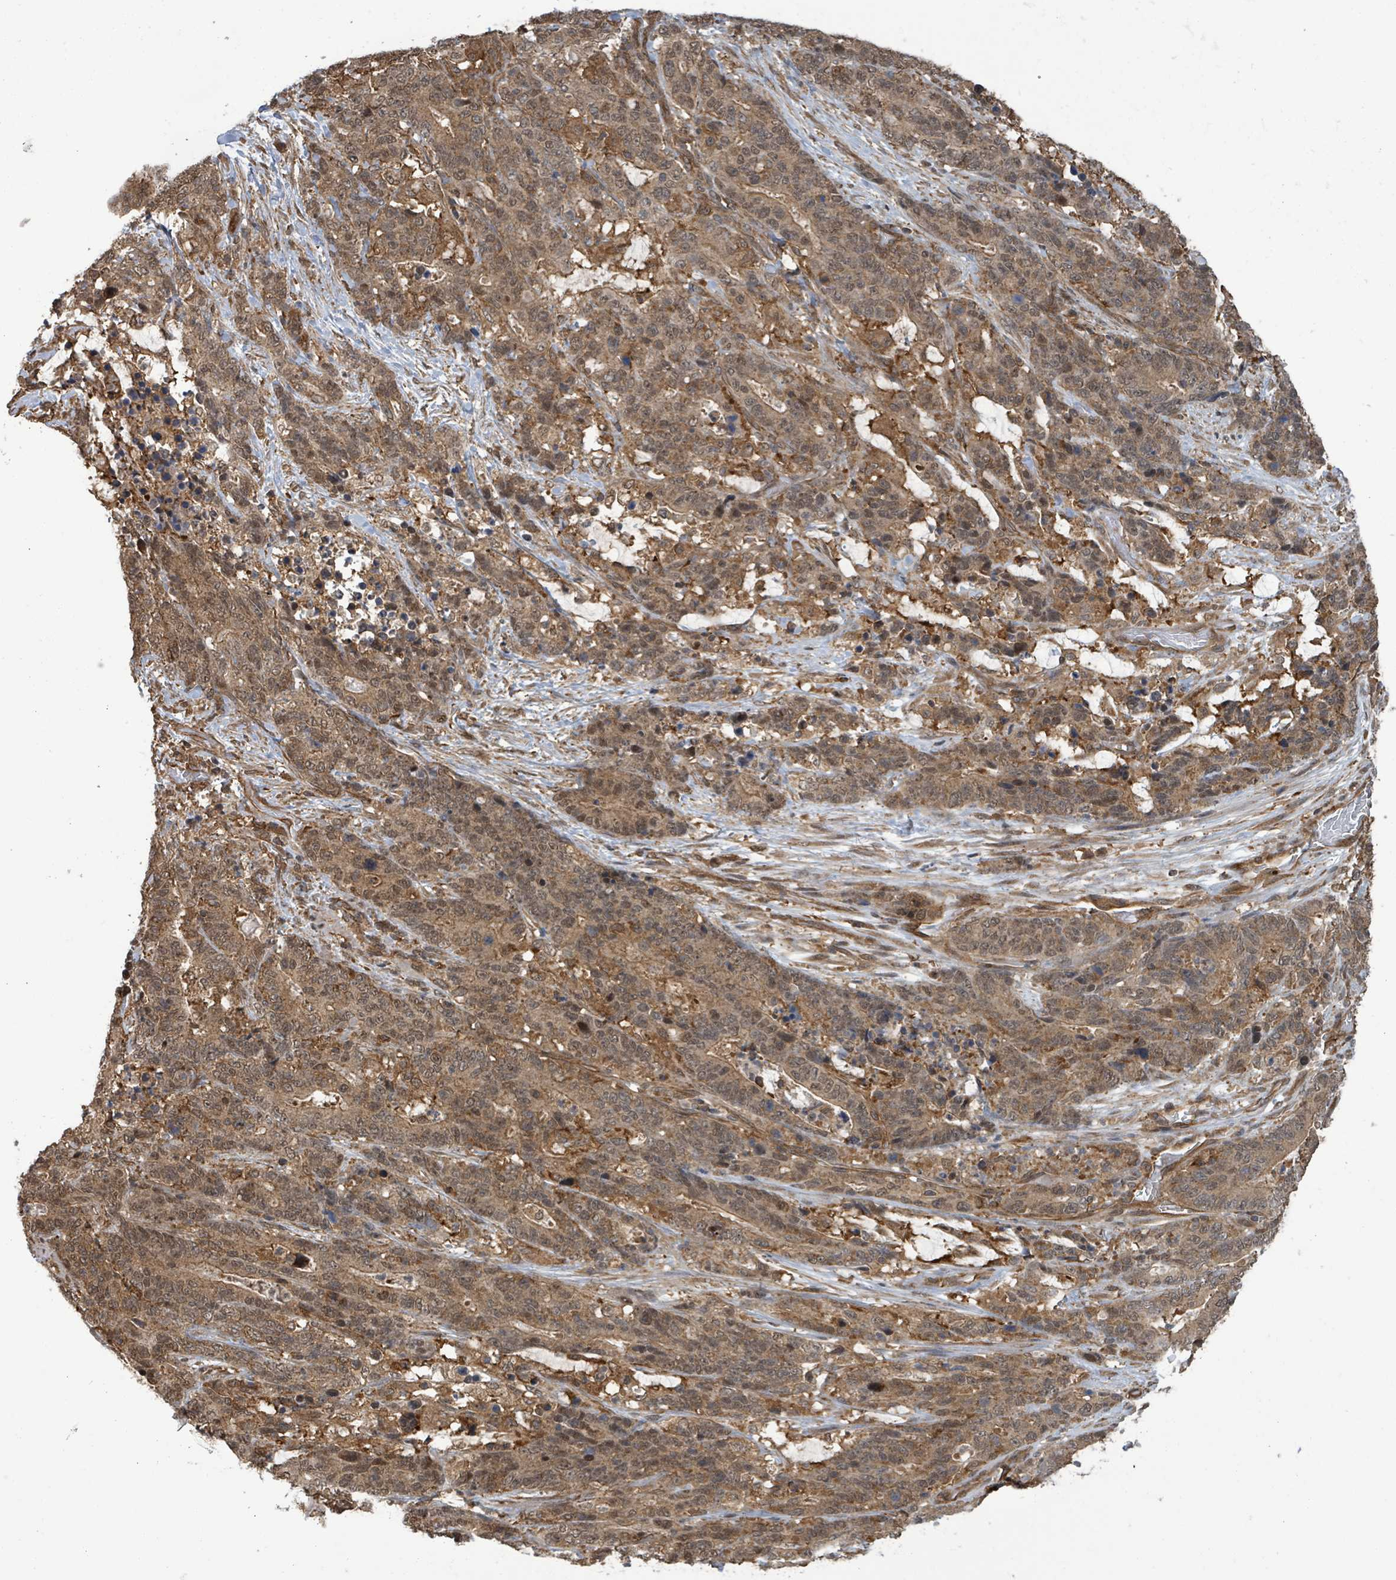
{"staining": {"intensity": "moderate", "quantity": ">75%", "location": "cytoplasmic/membranous,nuclear"}, "tissue": "stomach cancer", "cell_type": "Tumor cells", "image_type": "cancer", "snomed": [{"axis": "morphology", "description": "Normal tissue, NOS"}, {"axis": "morphology", "description": "Adenocarcinoma, NOS"}, {"axis": "topography", "description": "Stomach"}], "caption": "The histopathology image shows immunohistochemical staining of stomach adenocarcinoma. There is moderate cytoplasmic/membranous and nuclear positivity is appreciated in about >75% of tumor cells.", "gene": "KLC1", "patient": {"sex": "female", "age": 64}}